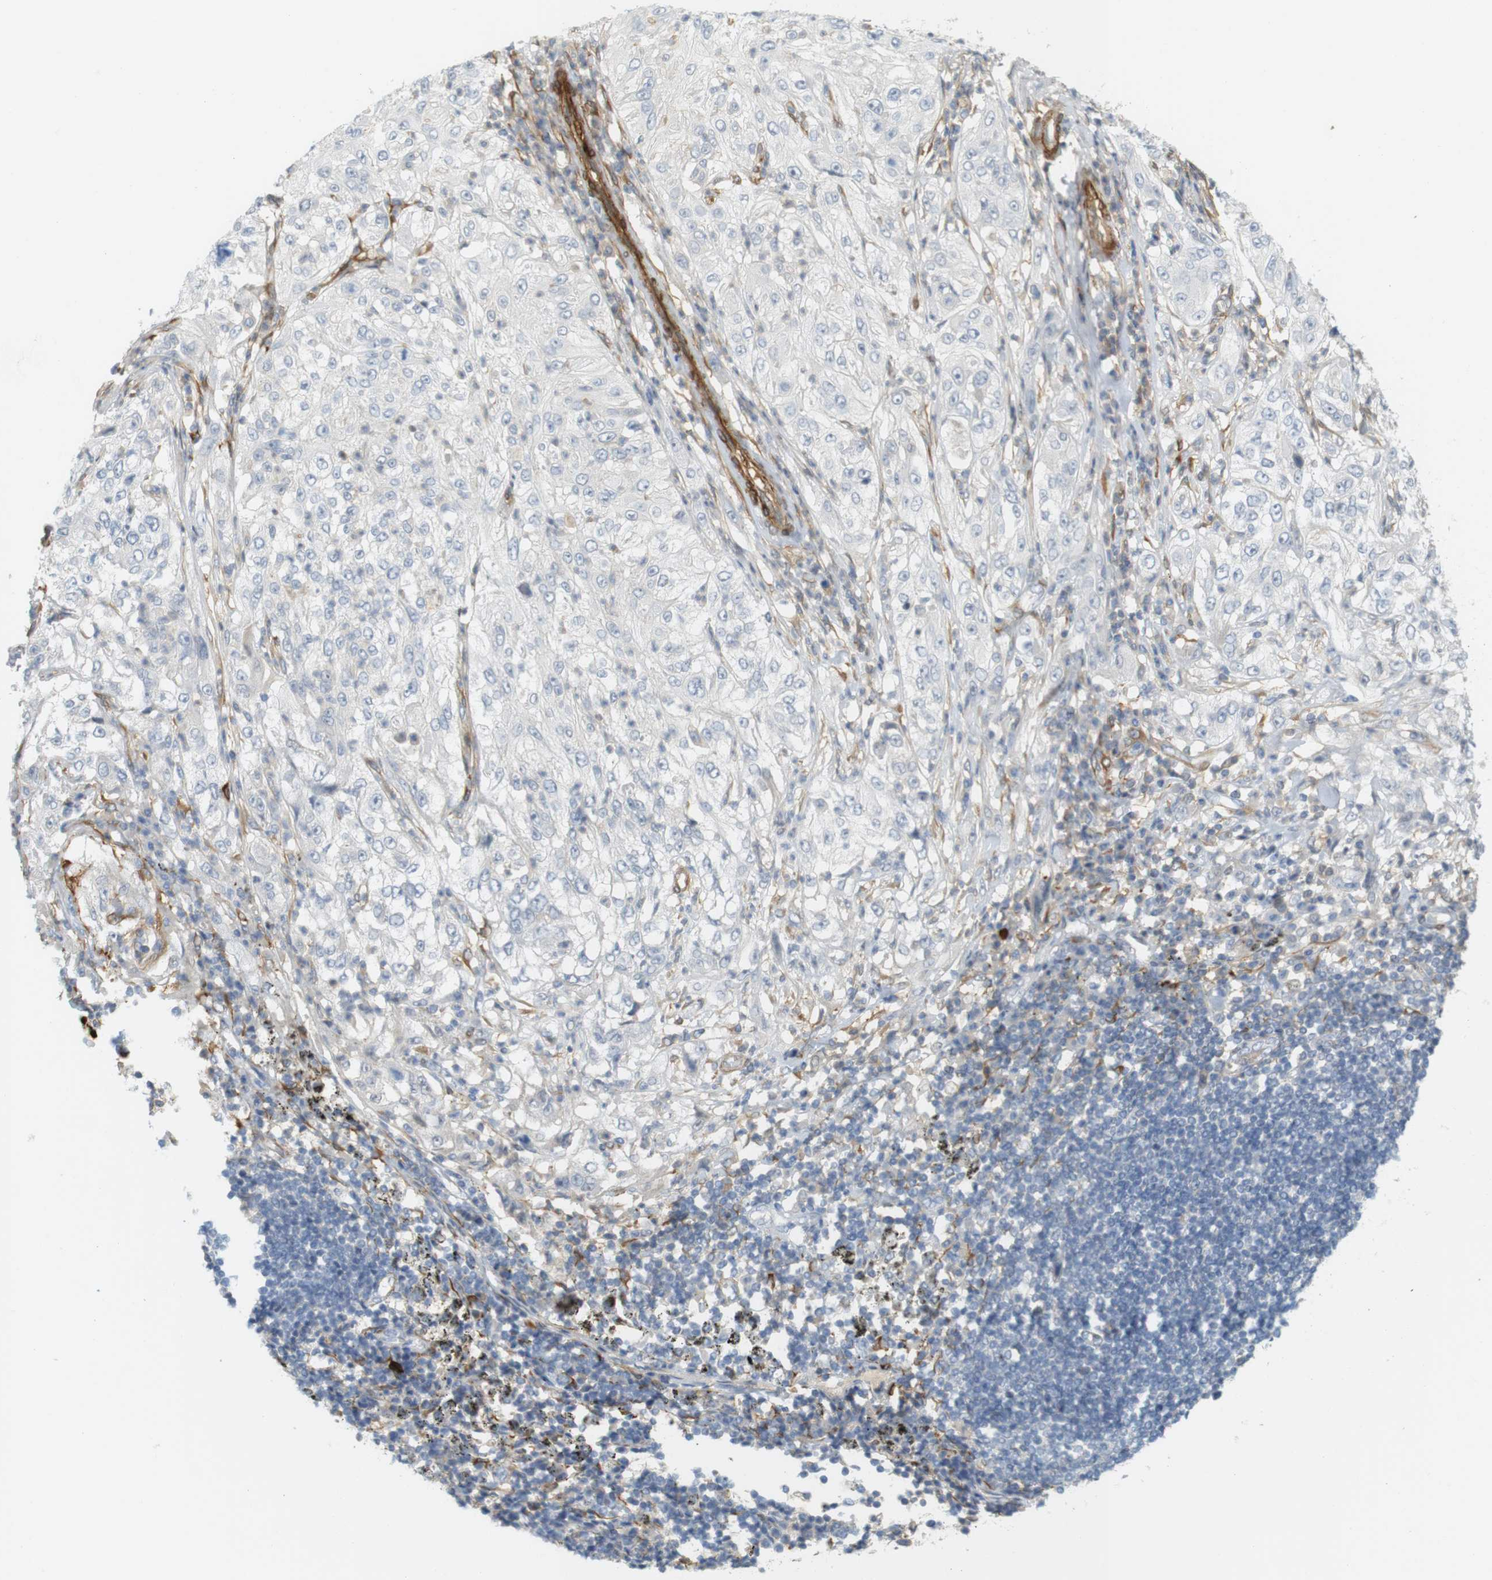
{"staining": {"intensity": "negative", "quantity": "none", "location": "none"}, "tissue": "lung cancer", "cell_type": "Tumor cells", "image_type": "cancer", "snomed": [{"axis": "morphology", "description": "Inflammation, NOS"}, {"axis": "morphology", "description": "Squamous cell carcinoma, NOS"}, {"axis": "topography", "description": "Lymph node"}, {"axis": "topography", "description": "Soft tissue"}, {"axis": "topography", "description": "Lung"}], "caption": "This is an immunohistochemistry micrograph of lung cancer. There is no staining in tumor cells.", "gene": "PDE3A", "patient": {"sex": "male", "age": 66}}